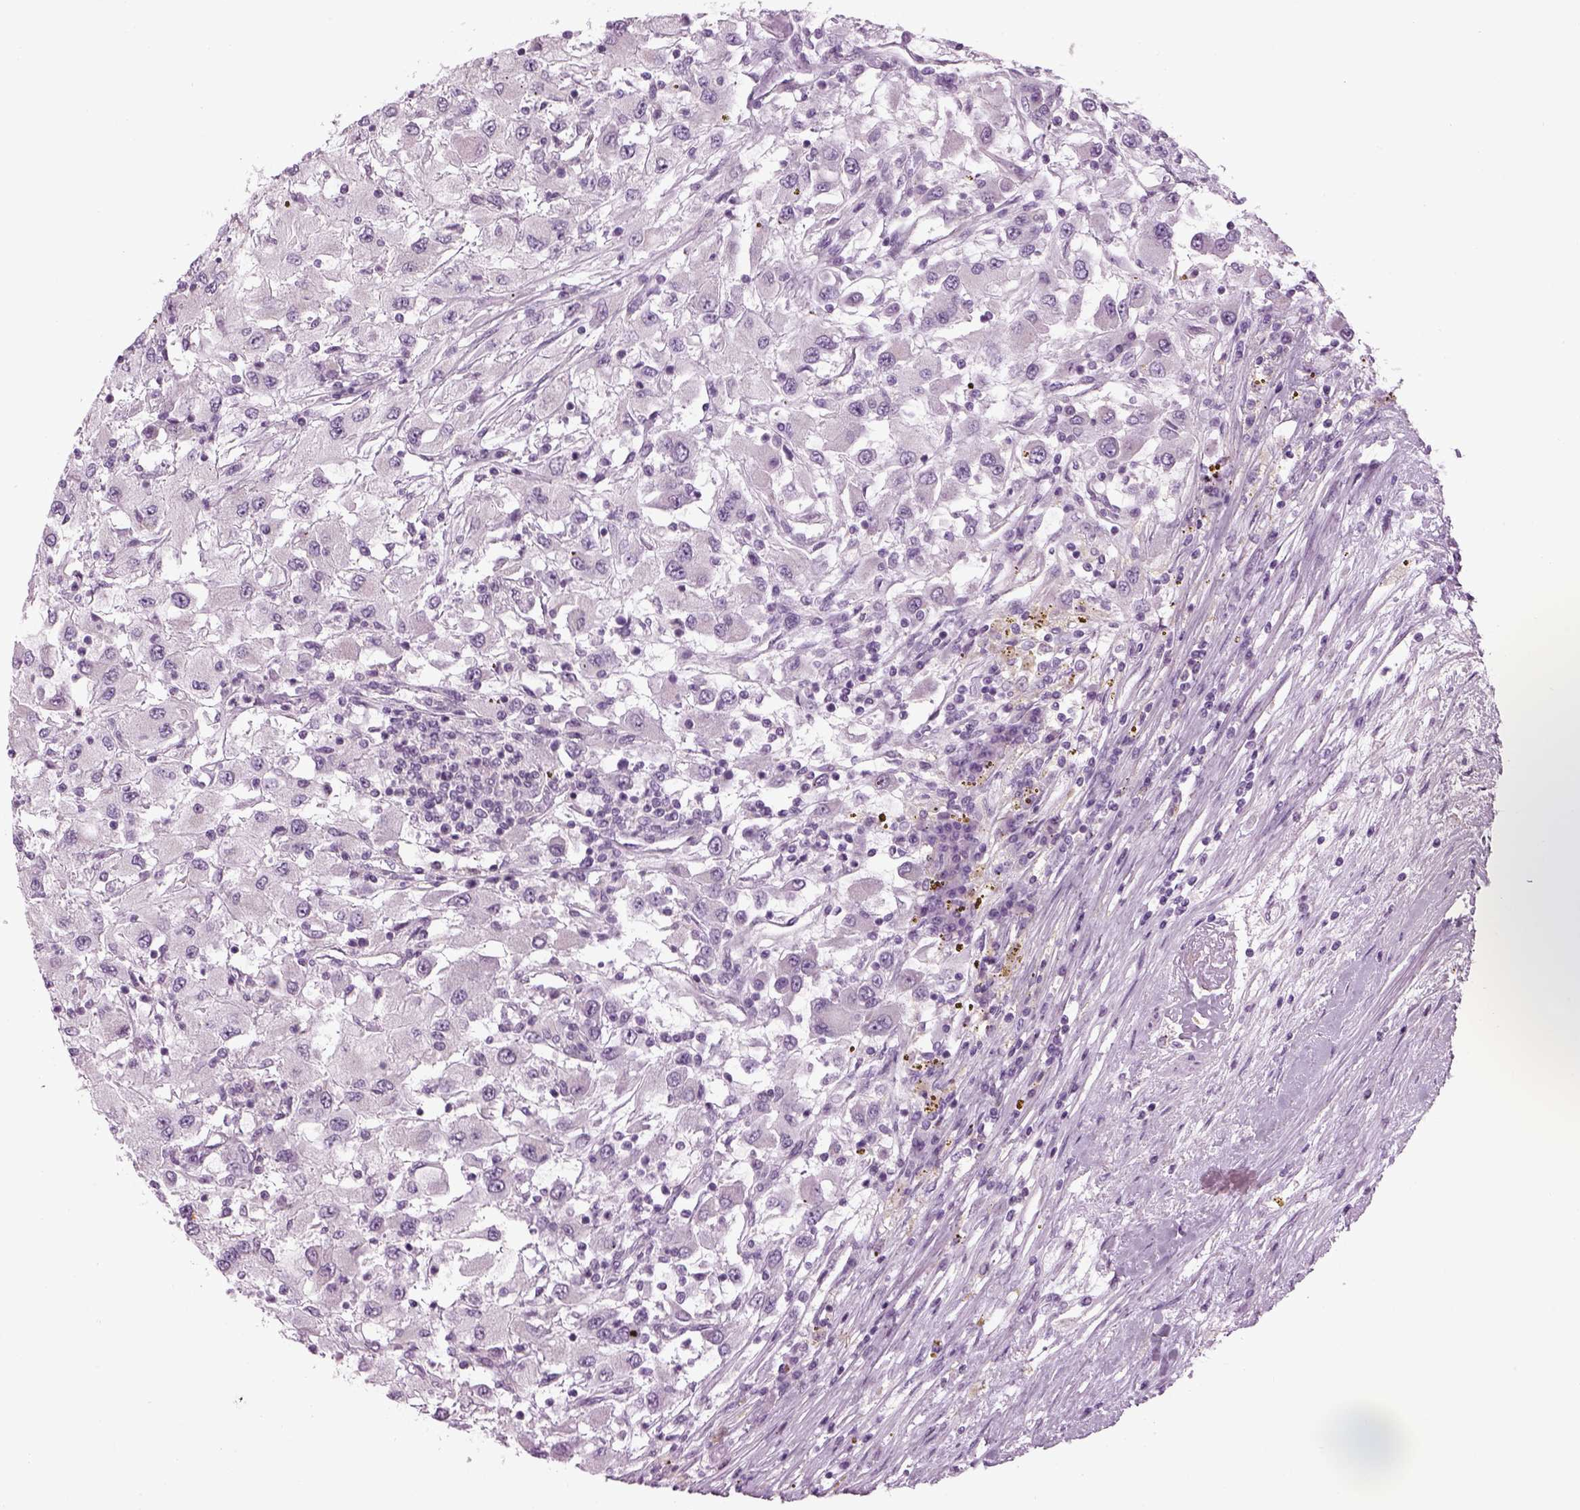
{"staining": {"intensity": "negative", "quantity": "none", "location": "none"}, "tissue": "renal cancer", "cell_type": "Tumor cells", "image_type": "cancer", "snomed": [{"axis": "morphology", "description": "Adenocarcinoma, NOS"}, {"axis": "topography", "description": "Kidney"}], "caption": "Immunohistochemistry (IHC) of human renal cancer (adenocarcinoma) demonstrates no staining in tumor cells.", "gene": "LRRIQ3", "patient": {"sex": "female", "age": 67}}